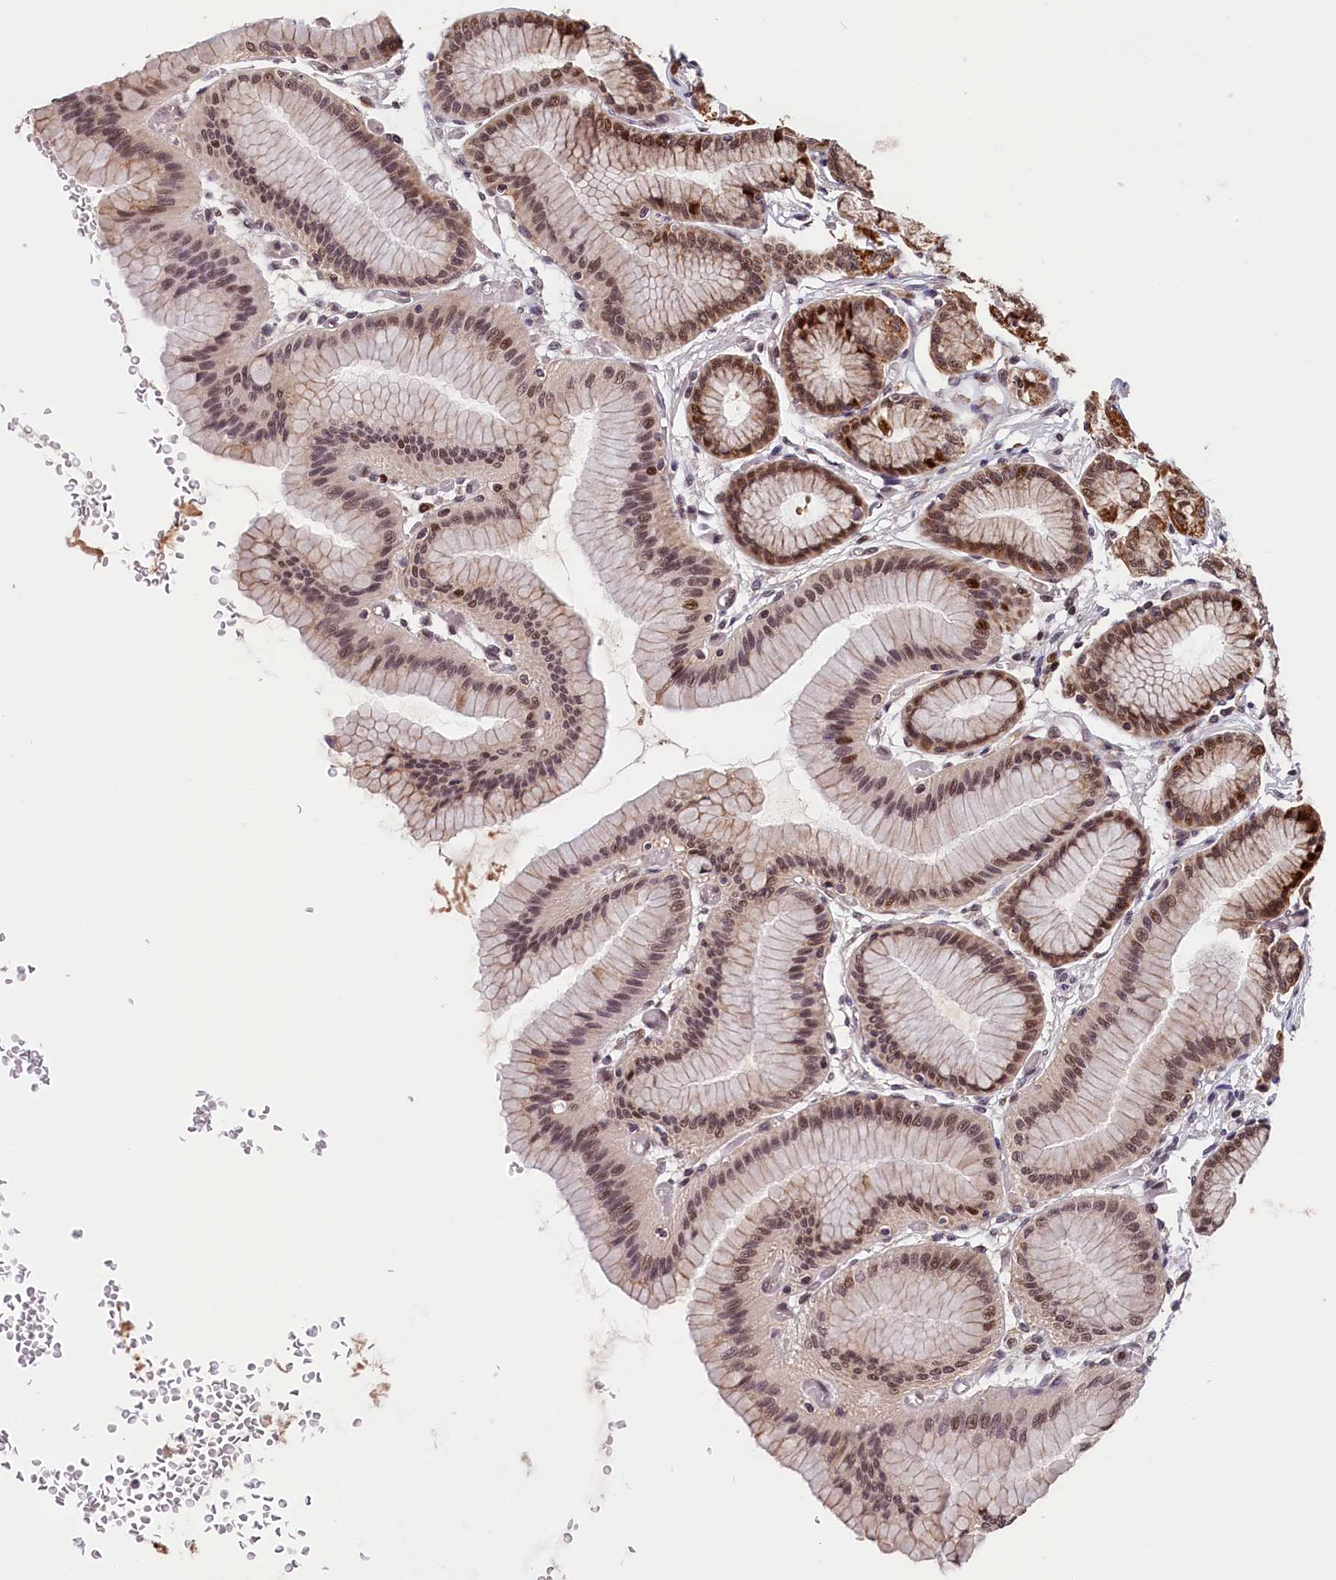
{"staining": {"intensity": "moderate", "quantity": ">75%", "location": "cytoplasmic/membranous,nuclear"}, "tissue": "stomach", "cell_type": "Glandular cells", "image_type": "normal", "snomed": [{"axis": "morphology", "description": "Normal tissue, NOS"}, {"axis": "morphology", "description": "Adenocarcinoma, NOS"}, {"axis": "morphology", "description": "Adenocarcinoma, High grade"}, {"axis": "topography", "description": "Stomach, upper"}, {"axis": "topography", "description": "Stomach"}], "caption": "IHC (DAB (3,3'-diaminobenzidine)) staining of benign human stomach exhibits moderate cytoplasmic/membranous,nuclear protein staining in approximately >75% of glandular cells.", "gene": "KCNK6", "patient": {"sex": "female", "age": 65}}